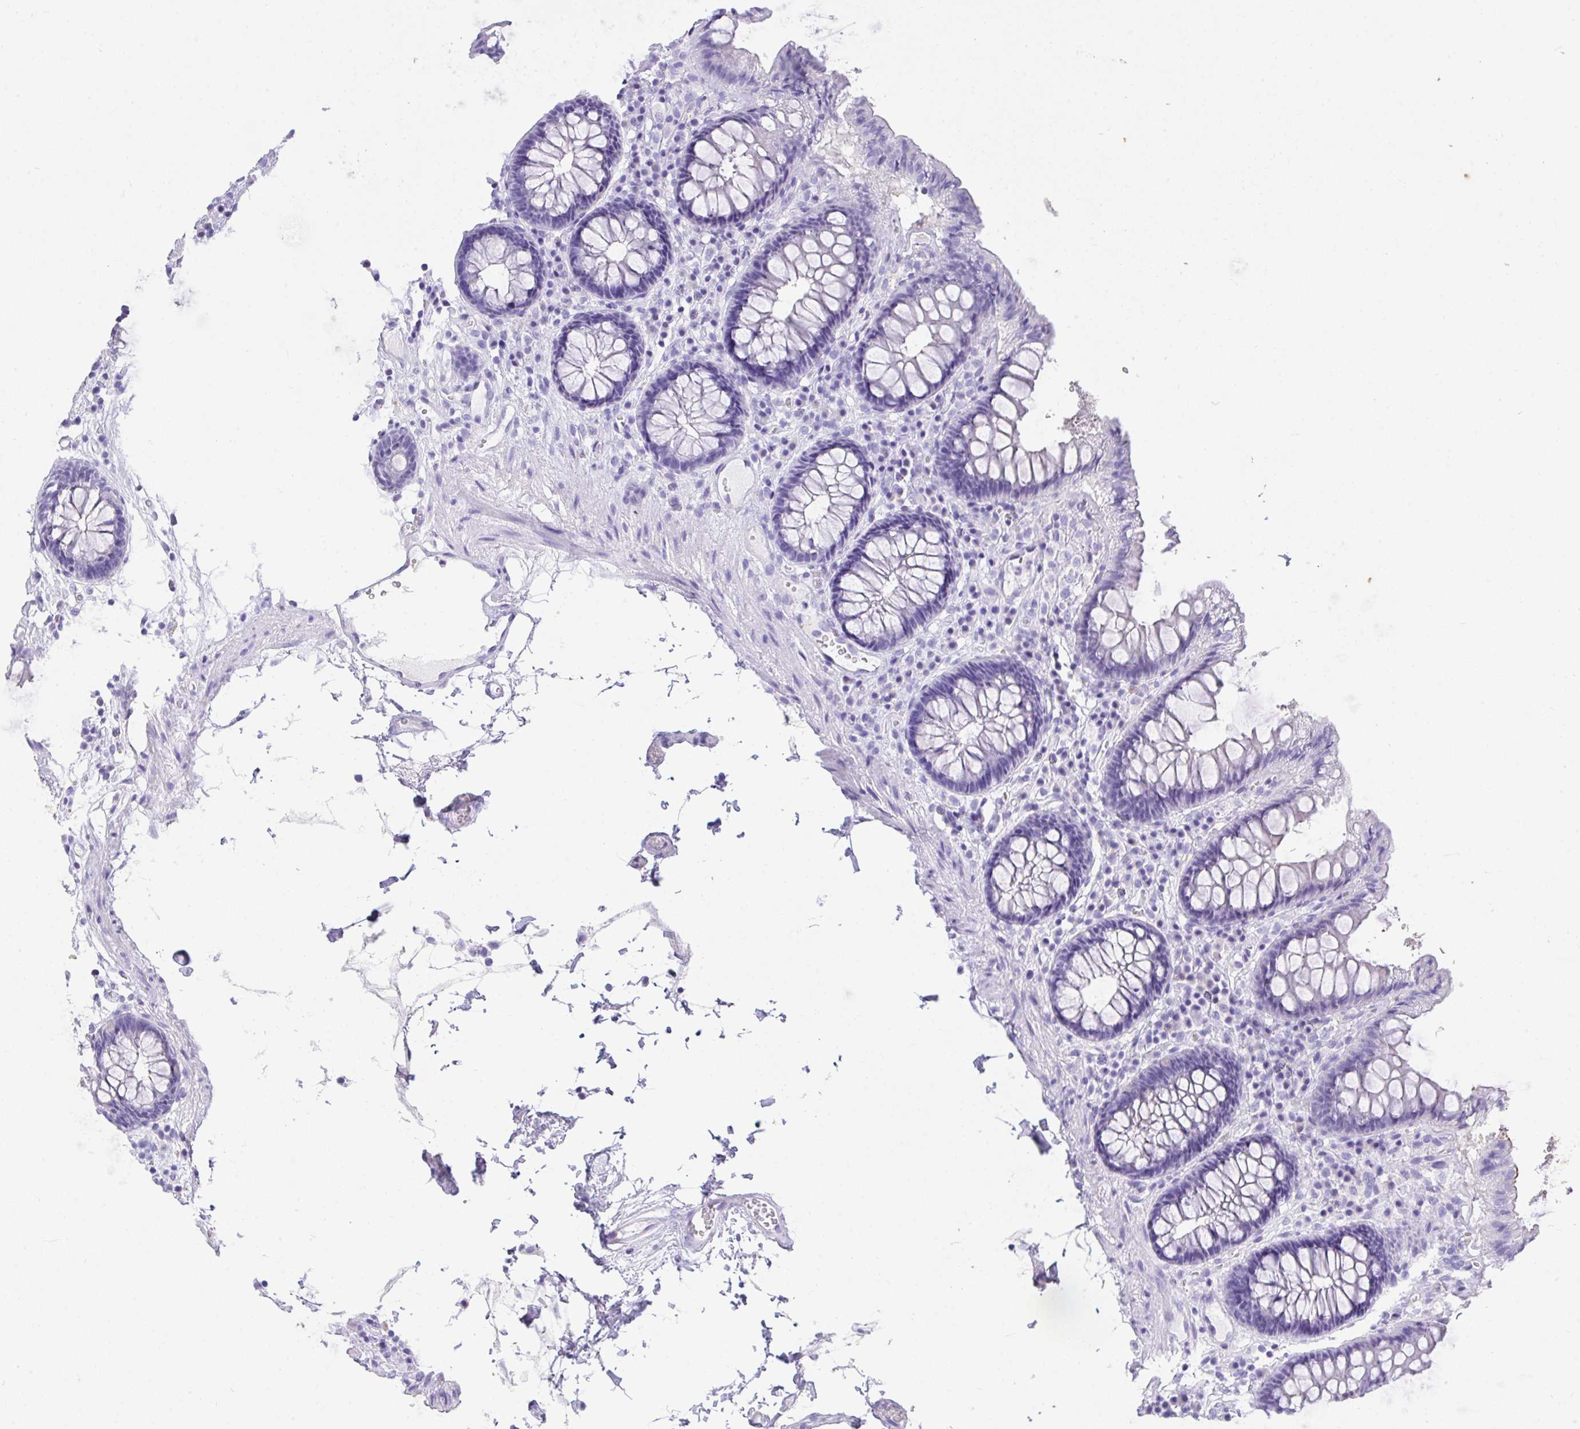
{"staining": {"intensity": "negative", "quantity": "none", "location": "none"}, "tissue": "colon", "cell_type": "Endothelial cells", "image_type": "normal", "snomed": [{"axis": "morphology", "description": "Normal tissue, NOS"}, {"axis": "topography", "description": "Colon"}, {"axis": "topography", "description": "Peripheral nerve tissue"}], "caption": "Immunohistochemistry image of normal human colon stained for a protein (brown), which demonstrates no positivity in endothelial cells.", "gene": "AKR1D1", "patient": {"sex": "male", "age": 84}}